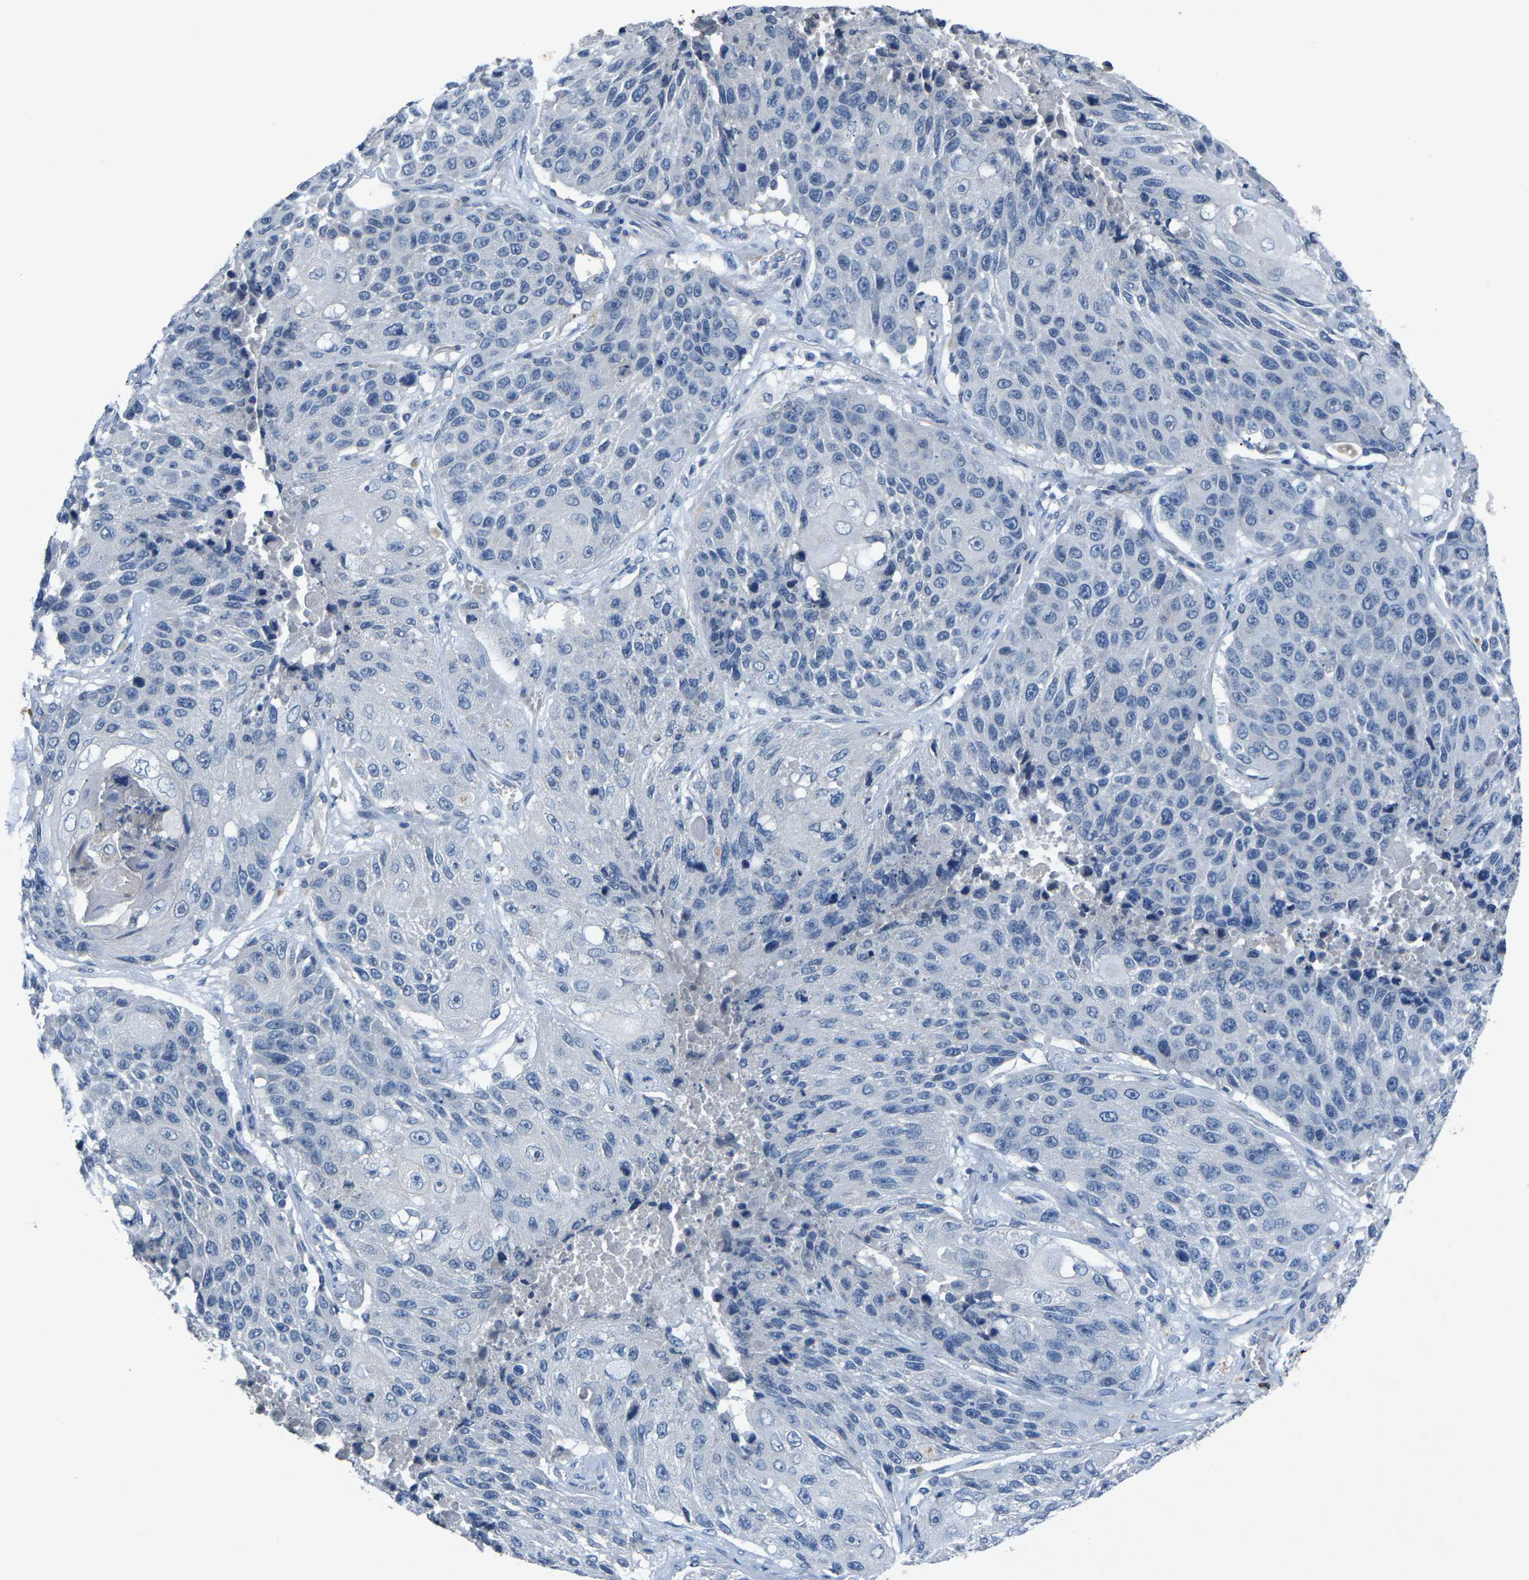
{"staining": {"intensity": "negative", "quantity": "none", "location": "none"}, "tissue": "lung cancer", "cell_type": "Tumor cells", "image_type": "cancer", "snomed": [{"axis": "morphology", "description": "Squamous cell carcinoma, NOS"}, {"axis": "topography", "description": "Lung"}], "caption": "Tumor cells are negative for protein expression in human lung cancer.", "gene": "PLG", "patient": {"sex": "male", "age": 61}}